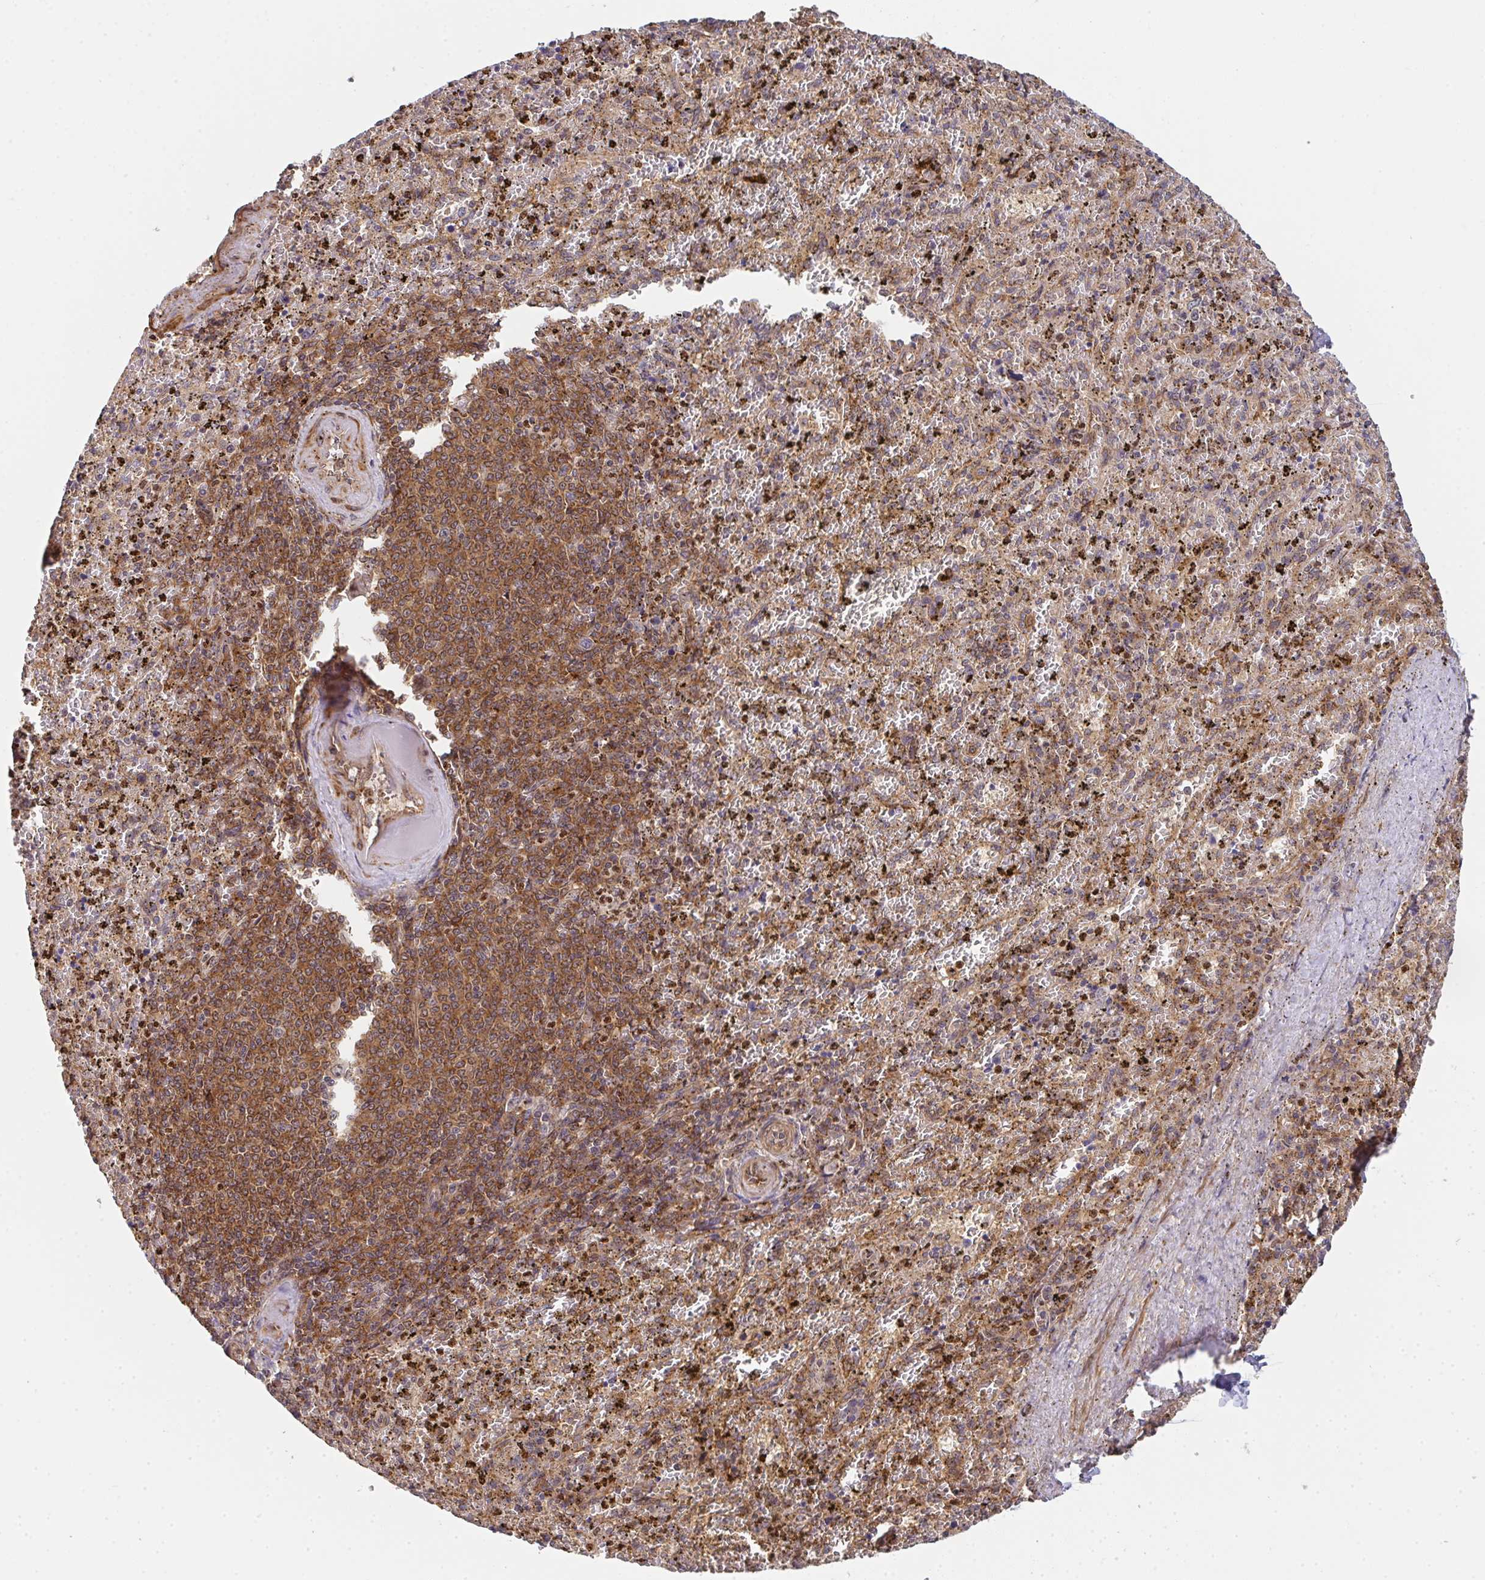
{"staining": {"intensity": "moderate", "quantity": "<25%", "location": "cytoplasmic/membranous,nuclear"}, "tissue": "spleen", "cell_type": "Cells in red pulp", "image_type": "normal", "snomed": [{"axis": "morphology", "description": "Normal tissue, NOS"}, {"axis": "topography", "description": "Spleen"}], "caption": "Normal spleen reveals moderate cytoplasmic/membranous,nuclear staining in about <25% of cells in red pulp, visualized by immunohistochemistry.", "gene": "SIMC1", "patient": {"sex": "female", "age": 50}}